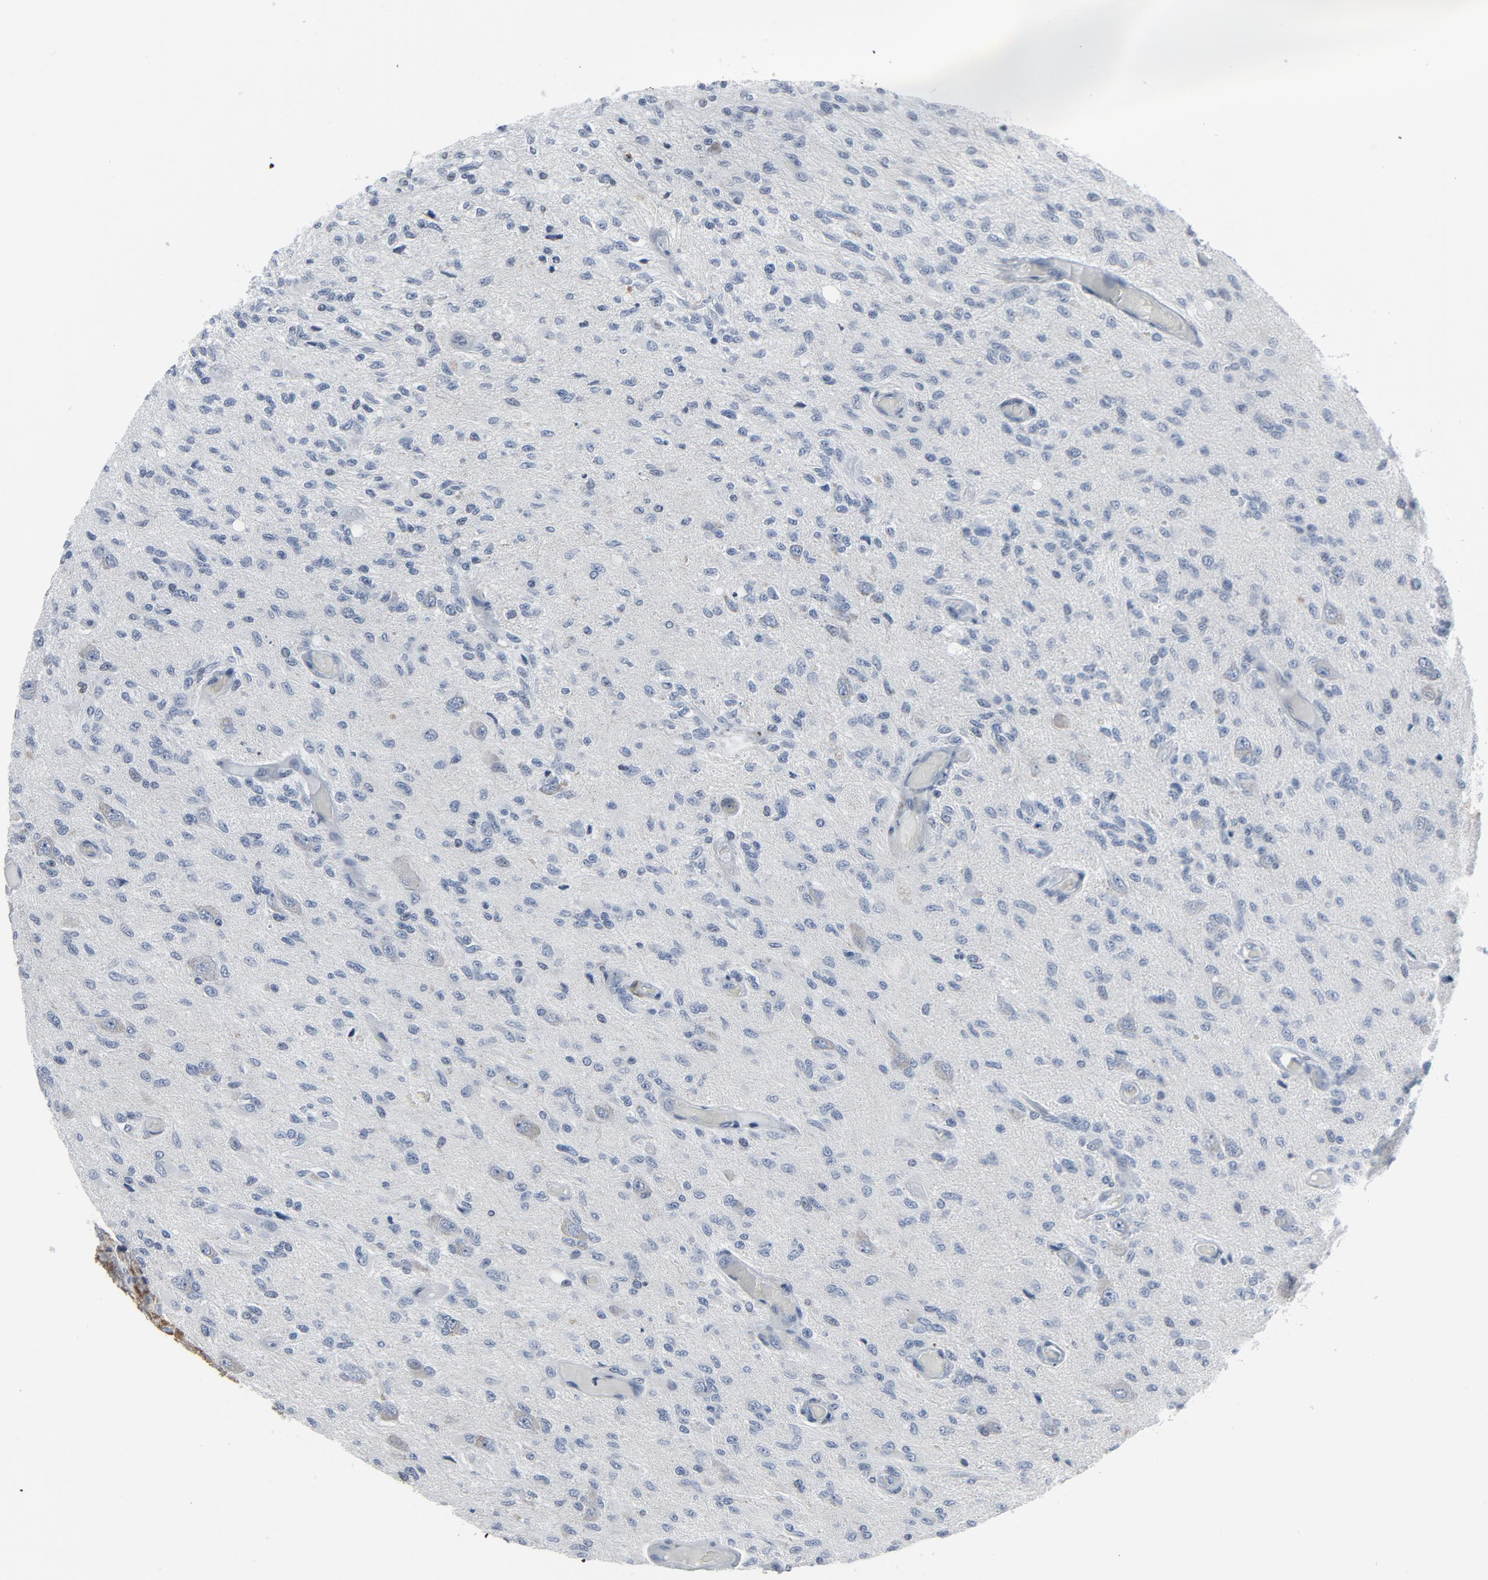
{"staining": {"intensity": "negative", "quantity": "none", "location": "none"}, "tissue": "glioma", "cell_type": "Tumor cells", "image_type": "cancer", "snomed": [{"axis": "morphology", "description": "Normal tissue, NOS"}, {"axis": "morphology", "description": "Glioma, malignant, High grade"}, {"axis": "topography", "description": "Cerebral cortex"}], "caption": "This is a histopathology image of IHC staining of glioma, which shows no expression in tumor cells. (Stains: DAB IHC with hematoxylin counter stain, Microscopy: brightfield microscopy at high magnification).", "gene": "GPX2", "patient": {"sex": "male", "age": 77}}